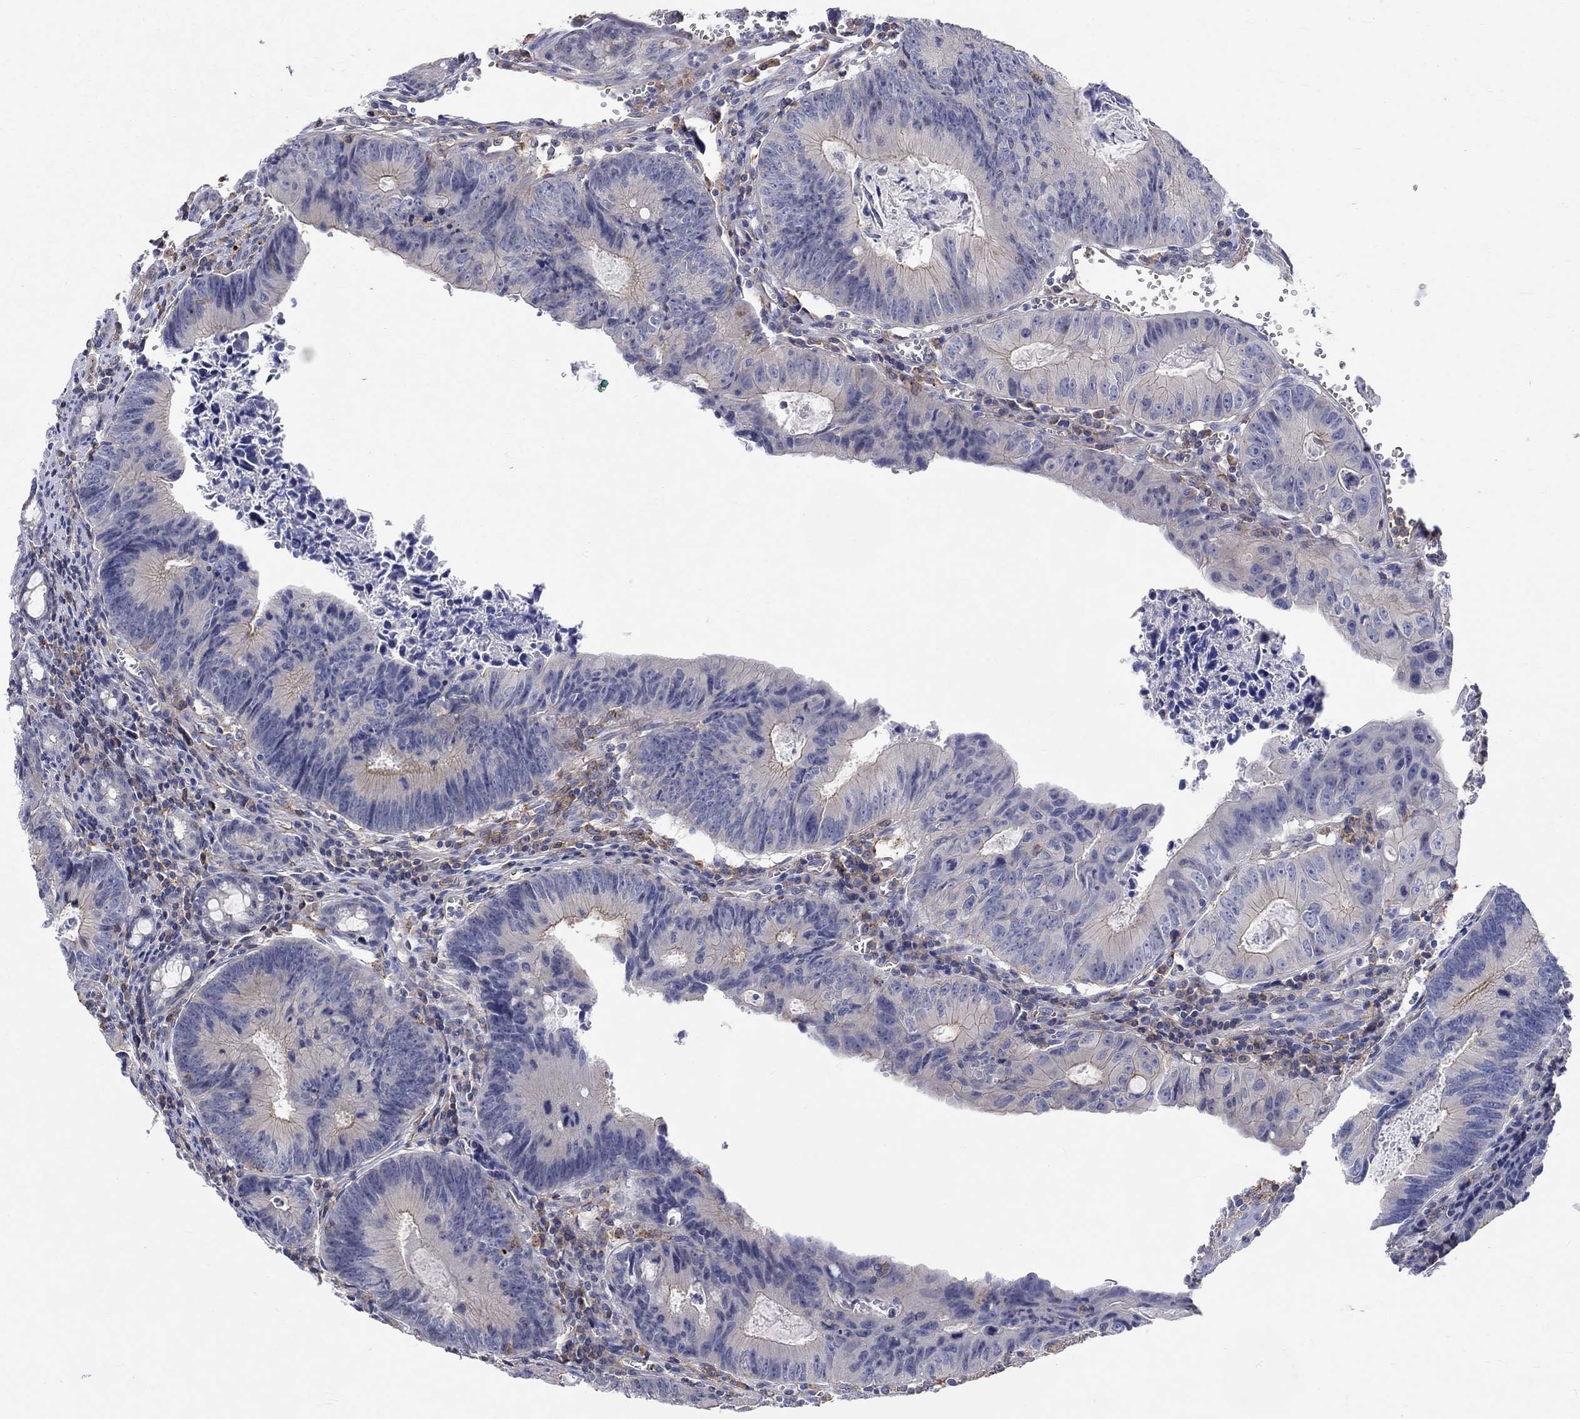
{"staining": {"intensity": "negative", "quantity": "none", "location": "none"}, "tissue": "colorectal cancer", "cell_type": "Tumor cells", "image_type": "cancer", "snomed": [{"axis": "morphology", "description": "Adenocarcinoma, NOS"}, {"axis": "topography", "description": "Colon"}], "caption": "An immunohistochemistry photomicrograph of colorectal adenocarcinoma is shown. There is no staining in tumor cells of colorectal adenocarcinoma.", "gene": "PCDHGA10", "patient": {"sex": "female", "age": 87}}